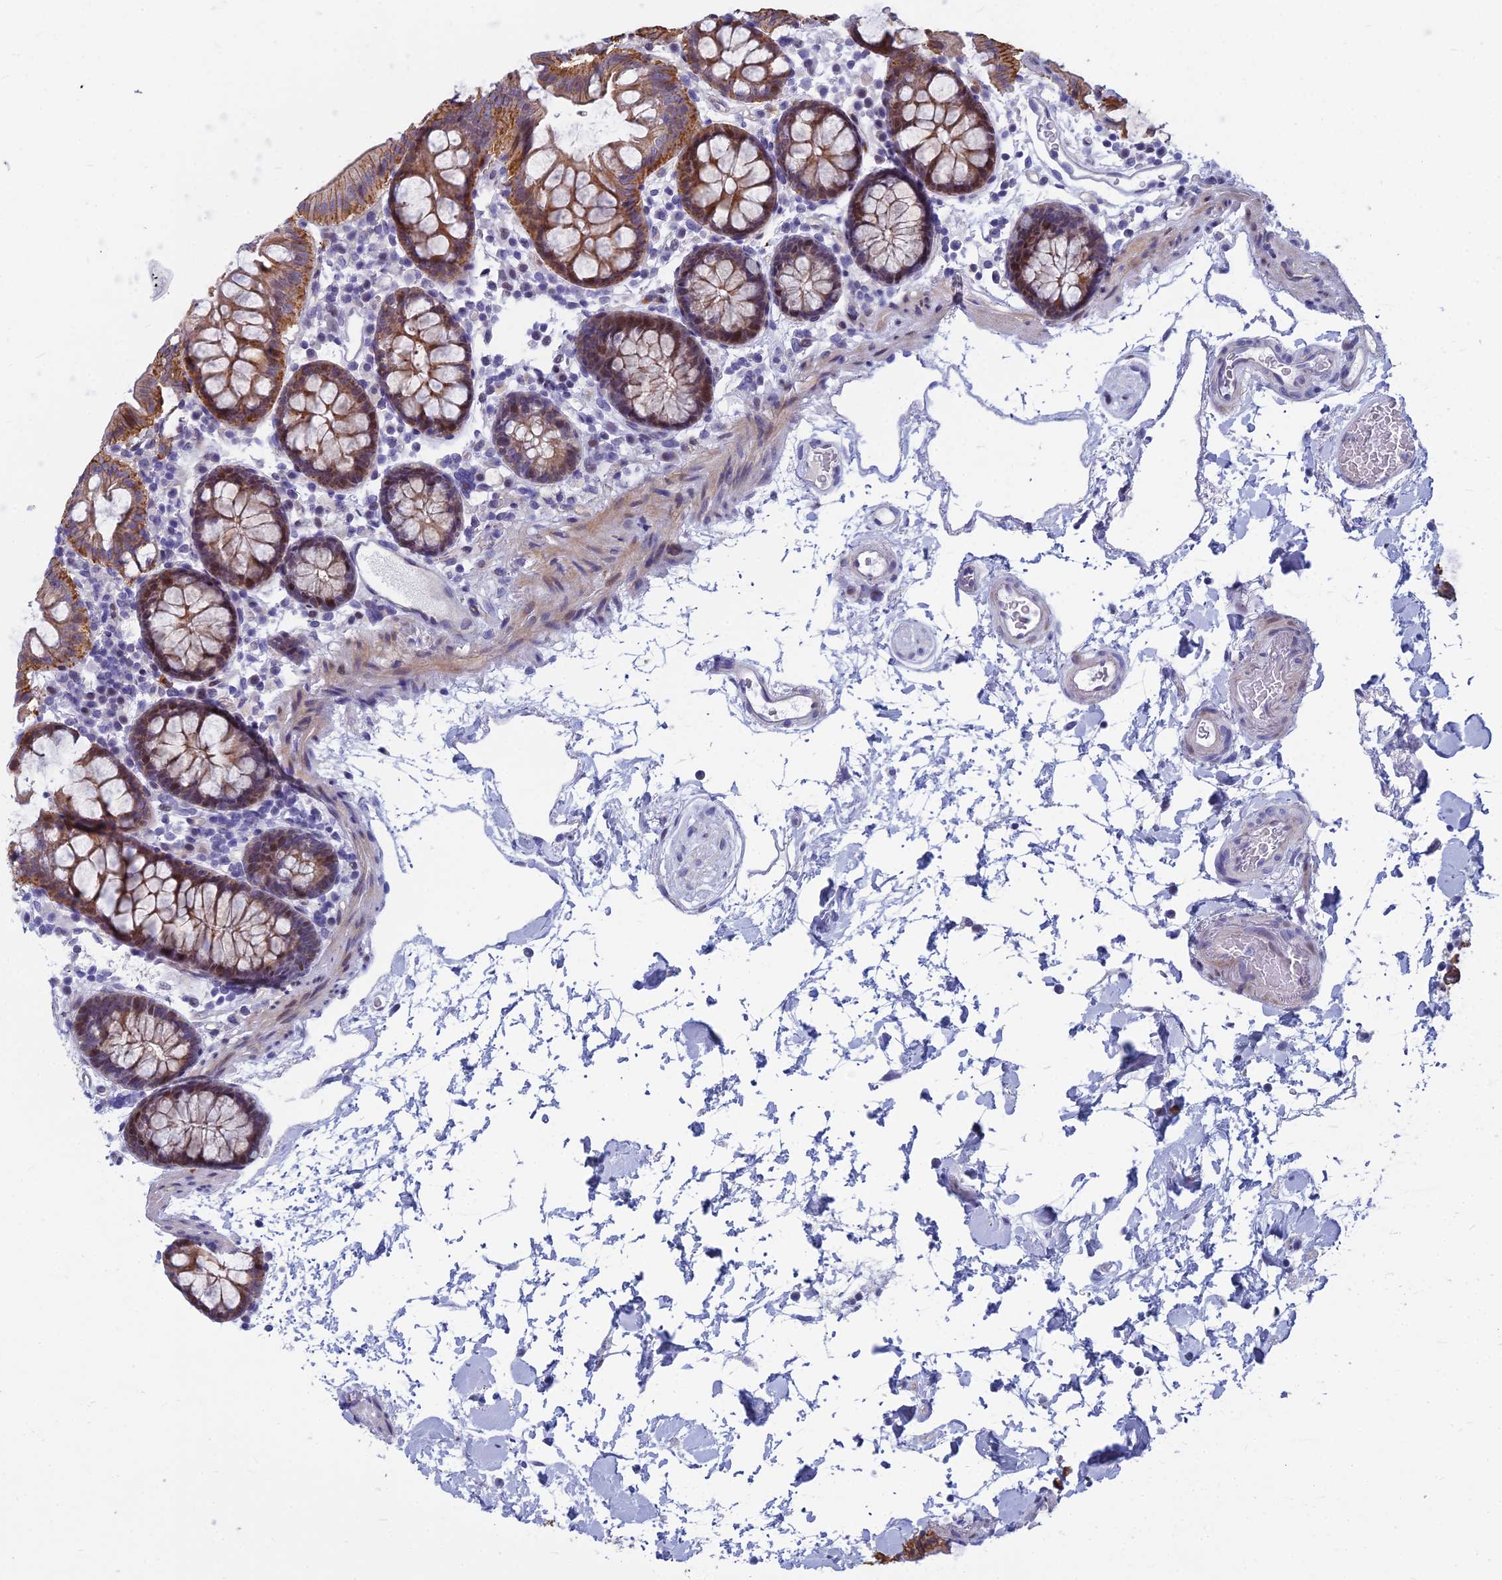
{"staining": {"intensity": "negative", "quantity": "none", "location": "none"}, "tissue": "colon", "cell_type": "Endothelial cells", "image_type": "normal", "snomed": [{"axis": "morphology", "description": "Normal tissue, NOS"}, {"axis": "topography", "description": "Colon"}], "caption": "The photomicrograph shows no significant staining in endothelial cells of colon.", "gene": "MYBPC2", "patient": {"sex": "male", "age": 75}}